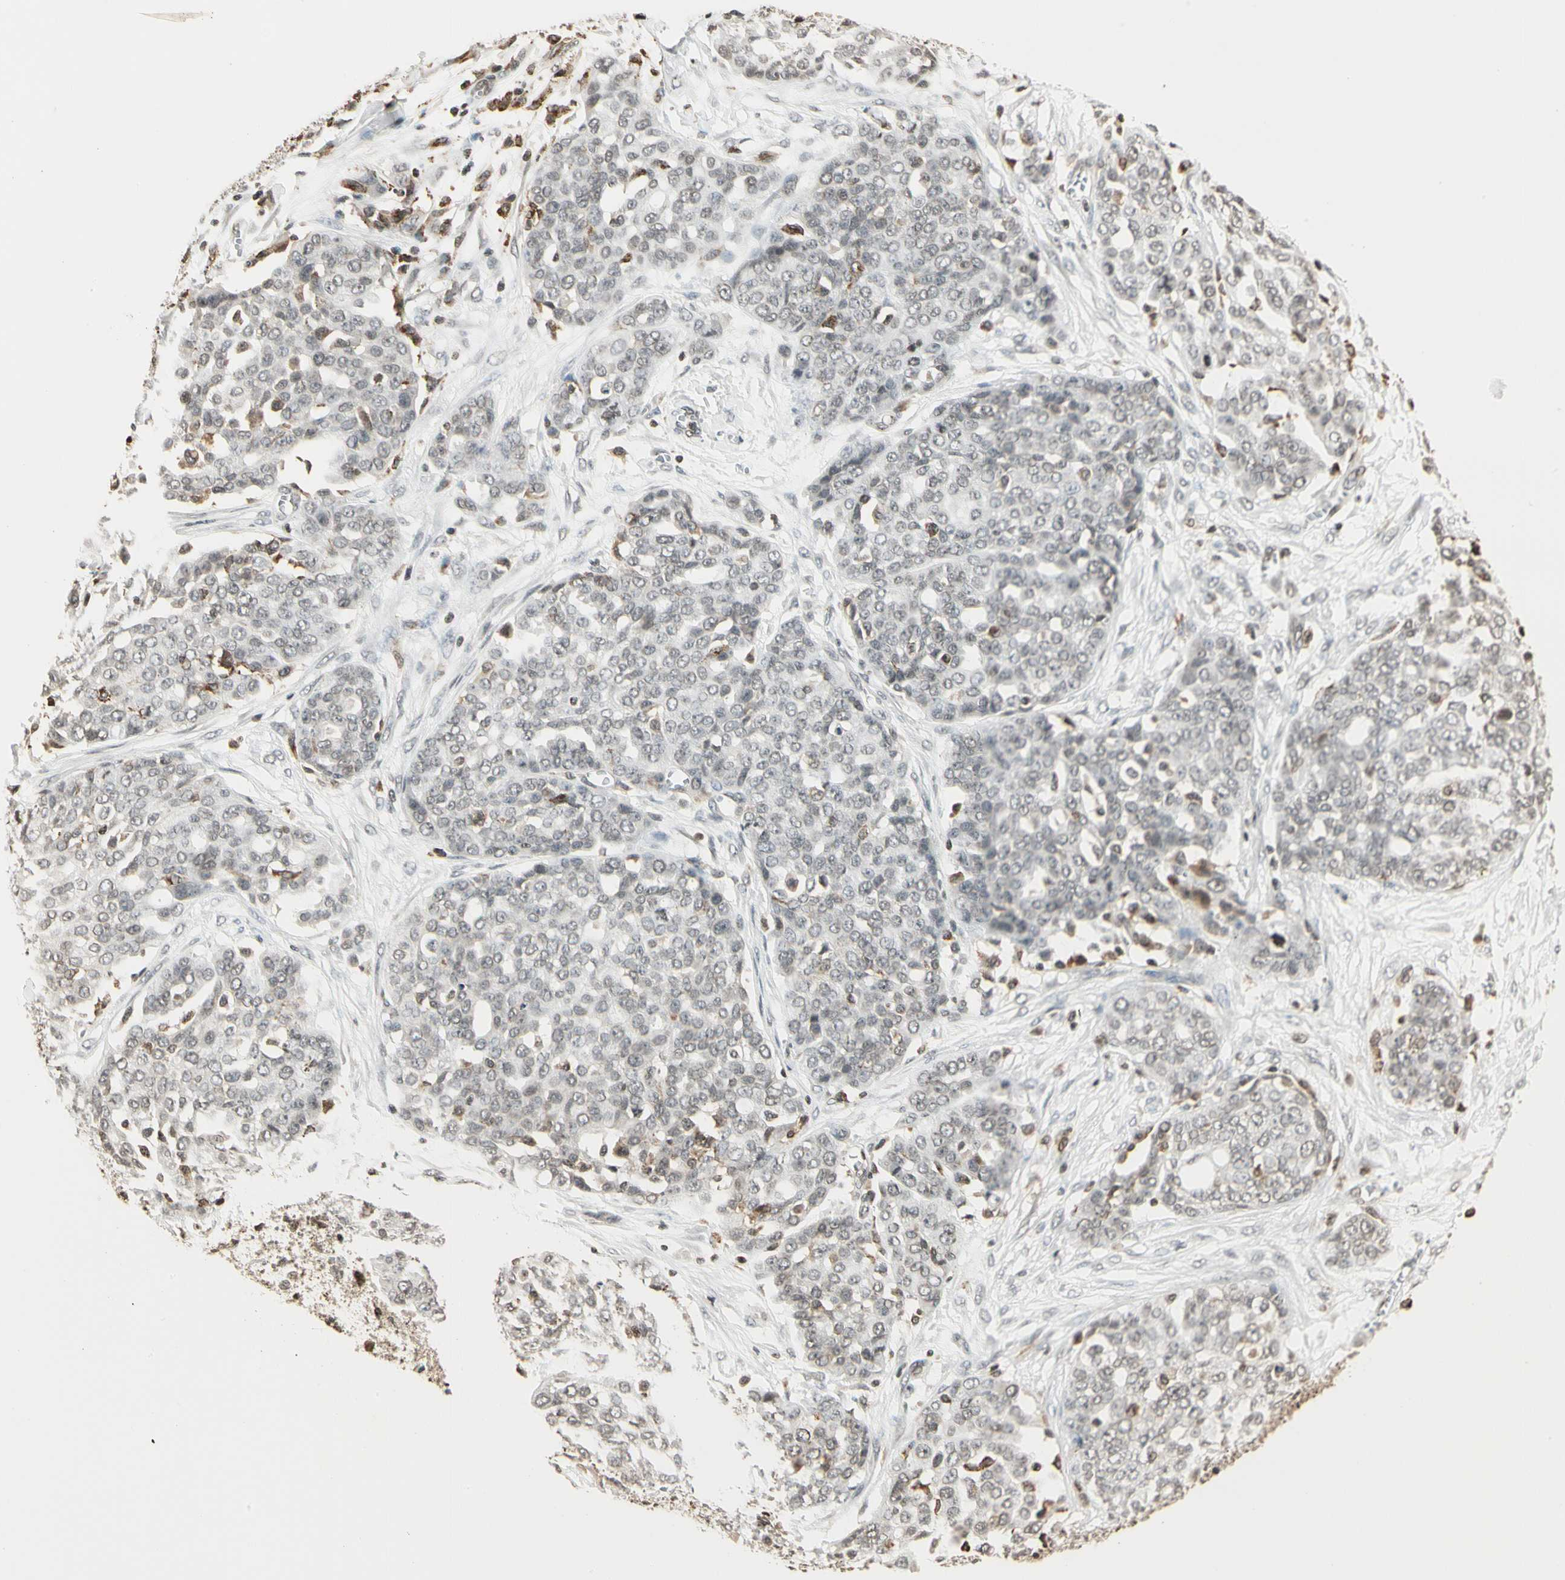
{"staining": {"intensity": "weak", "quantity": "<25%", "location": "nuclear"}, "tissue": "ovarian cancer", "cell_type": "Tumor cells", "image_type": "cancer", "snomed": [{"axis": "morphology", "description": "Cystadenocarcinoma, serous, NOS"}, {"axis": "topography", "description": "Soft tissue"}, {"axis": "topography", "description": "Ovary"}], "caption": "Photomicrograph shows no significant protein staining in tumor cells of ovarian cancer.", "gene": "FER", "patient": {"sex": "female", "age": 57}}